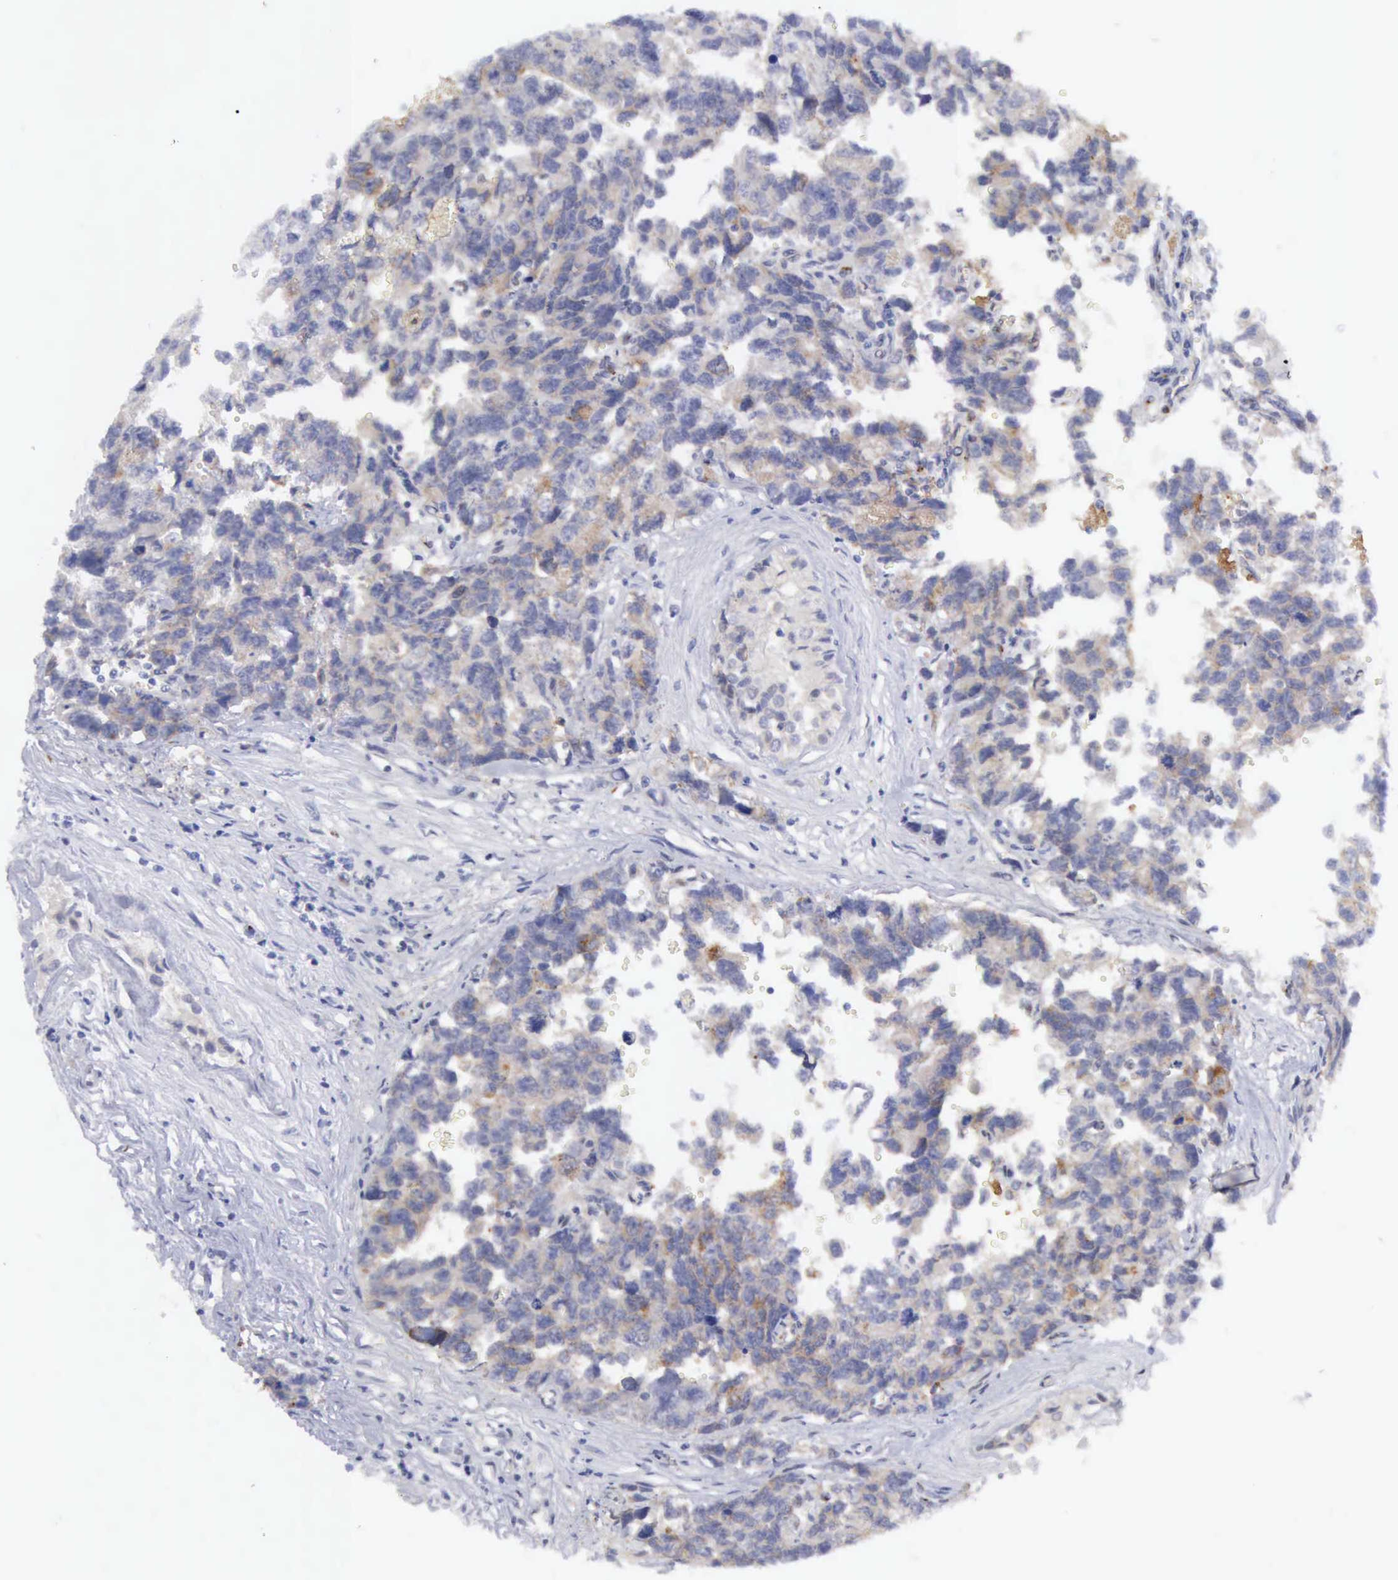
{"staining": {"intensity": "negative", "quantity": "none", "location": "none"}, "tissue": "testis cancer", "cell_type": "Tumor cells", "image_type": "cancer", "snomed": [{"axis": "morphology", "description": "Carcinoma, Embryonal, NOS"}, {"axis": "topography", "description": "Testis"}], "caption": "Immunohistochemistry (IHC) histopathology image of human testis cancer stained for a protein (brown), which reveals no positivity in tumor cells.", "gene": "TFRC", "patient": {"sex": "male", "age": 31}}